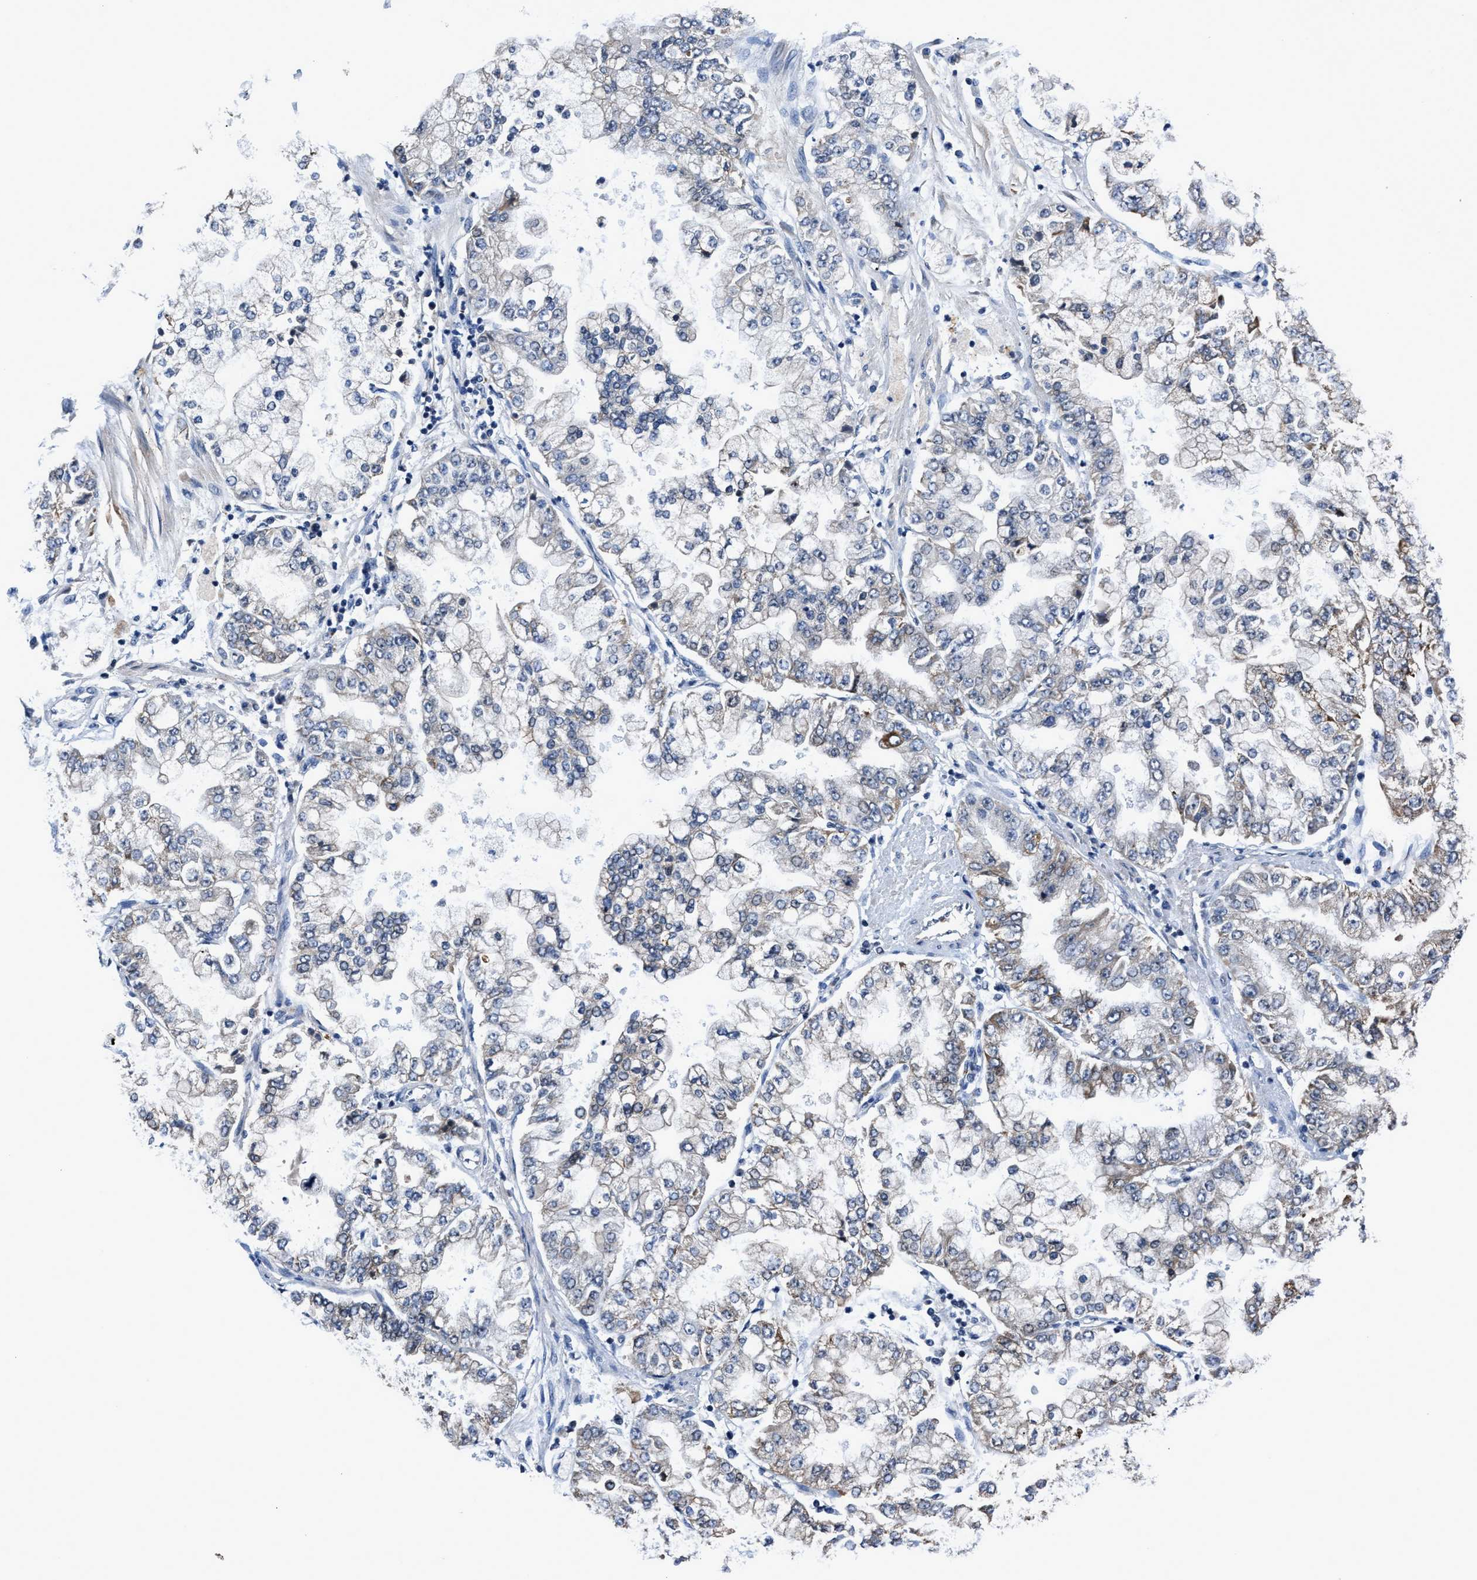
{"staining": {"intensity": "weak", "quantity": "<25%", "location": "cytoplasmic/membranous"}, "tissue": "stomach cancer", "cell_type": "Tumor cells", "image_type": "cancer", "snomed": [{"axis": "morphology", "description": "Adenocarcinoma, NOS"}, {"axis": "topography", "description": "Stomach"}], "caption": "Tumor cells show no significant protein positivity in stomach adenocarcinoma. (DAB (3,3'-diaminobenzidine) immunohistochemistry (IHC), high magnification).", "gene": "GHITM", "patient": {"sex": "male", "age": 76}}